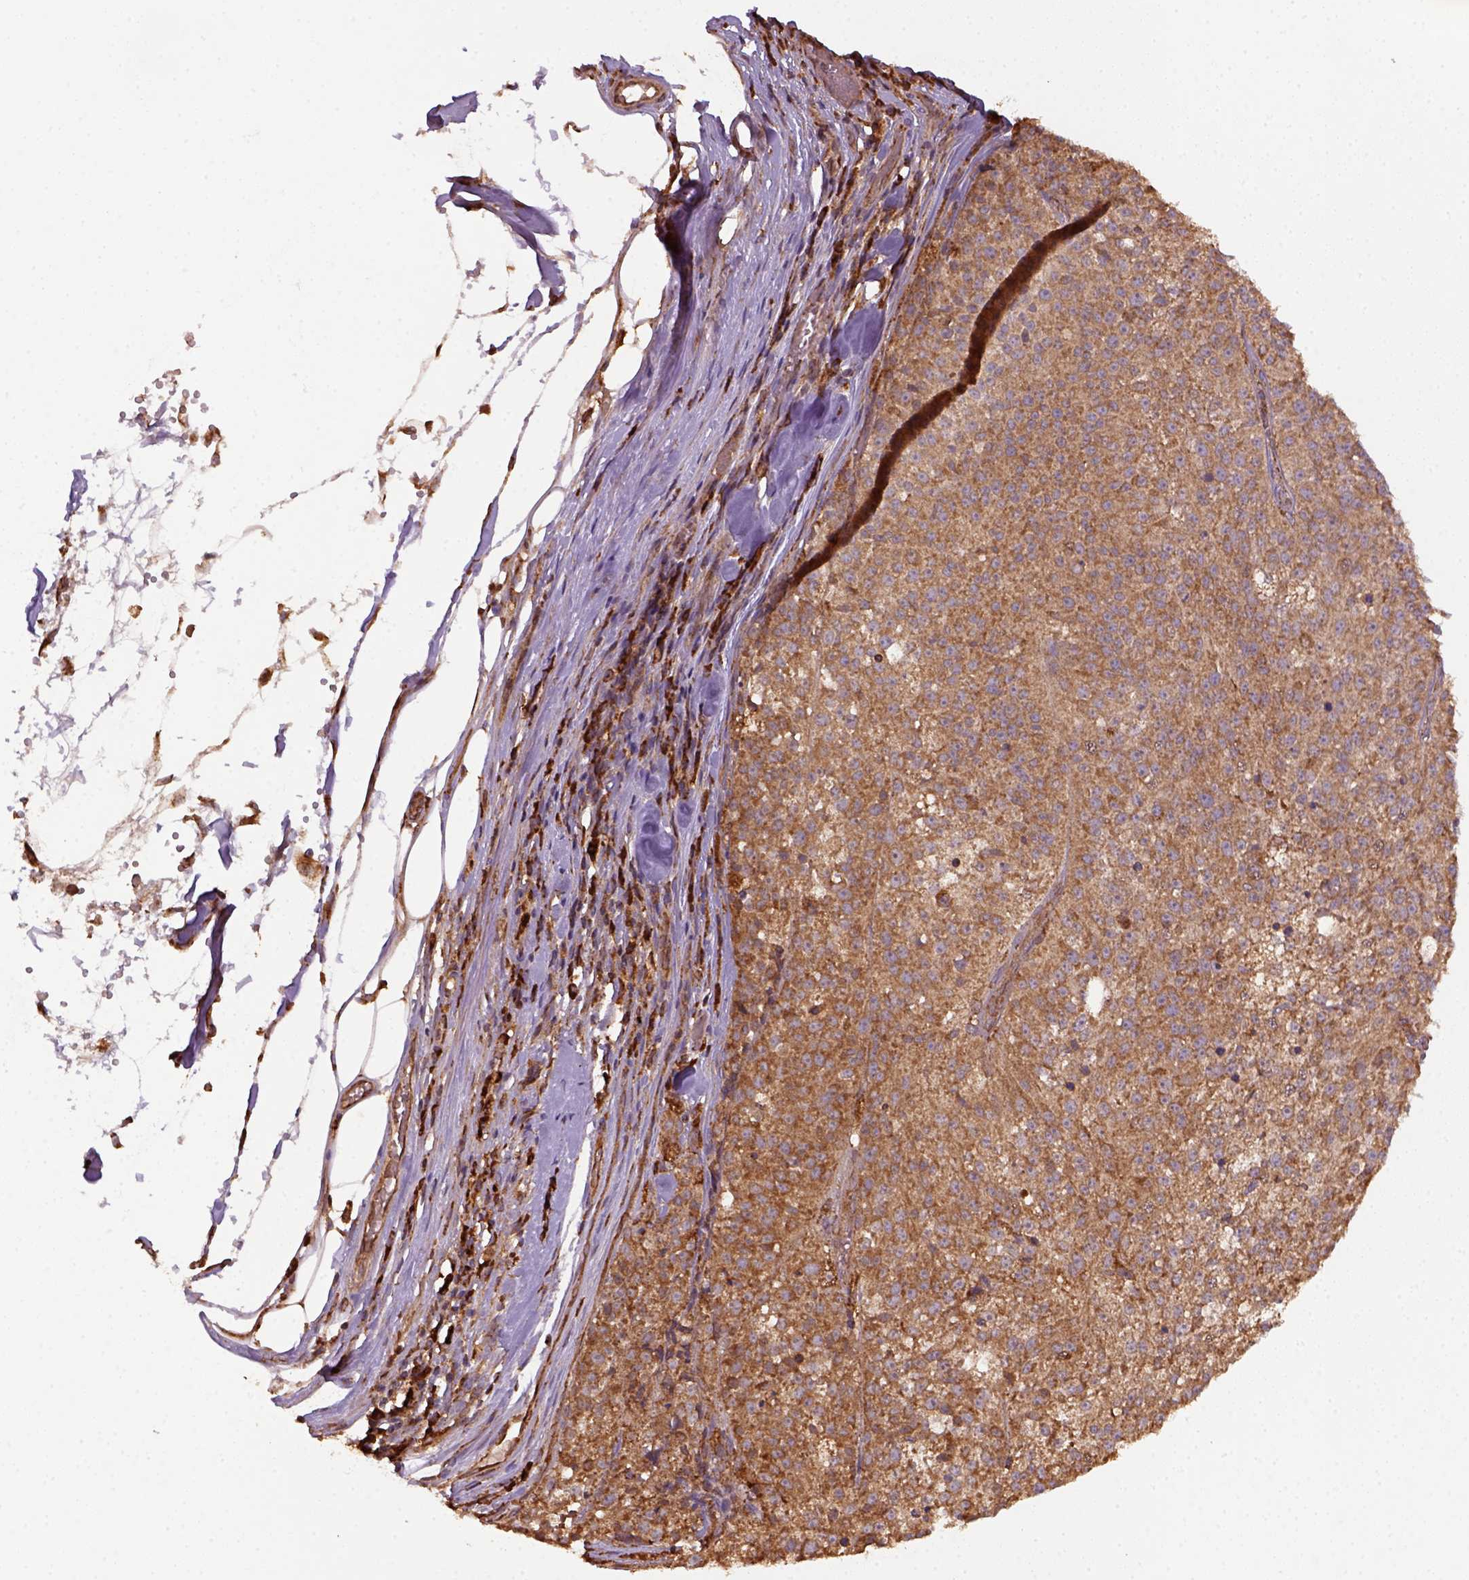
{"staining": {"intensity": "moderate", "quantity": ">75%", "location": "cytoplasmic/membranous"}, "tissue": "melanoma", "cell_type": "Tumor cells", "image_type": "cancer", "snomed": [{"axis": "morphology", "description": "Malignant melanoma, Metastatic site"}, {"axis": "topography", "description": "Lymph node"}], "caption": "A medium amount of moderate cytoplasmic/membranous staining is seen in about >75% of tumor cells in malignant melanoma (metastatic site) tissue. The staining was performed using DAB, with brown indicating positive protein expression. Nuclei are stained blue with hematoxylin.", "gene": "MAPK8IP3", "patient": {"sex": "female", "age": 64}}